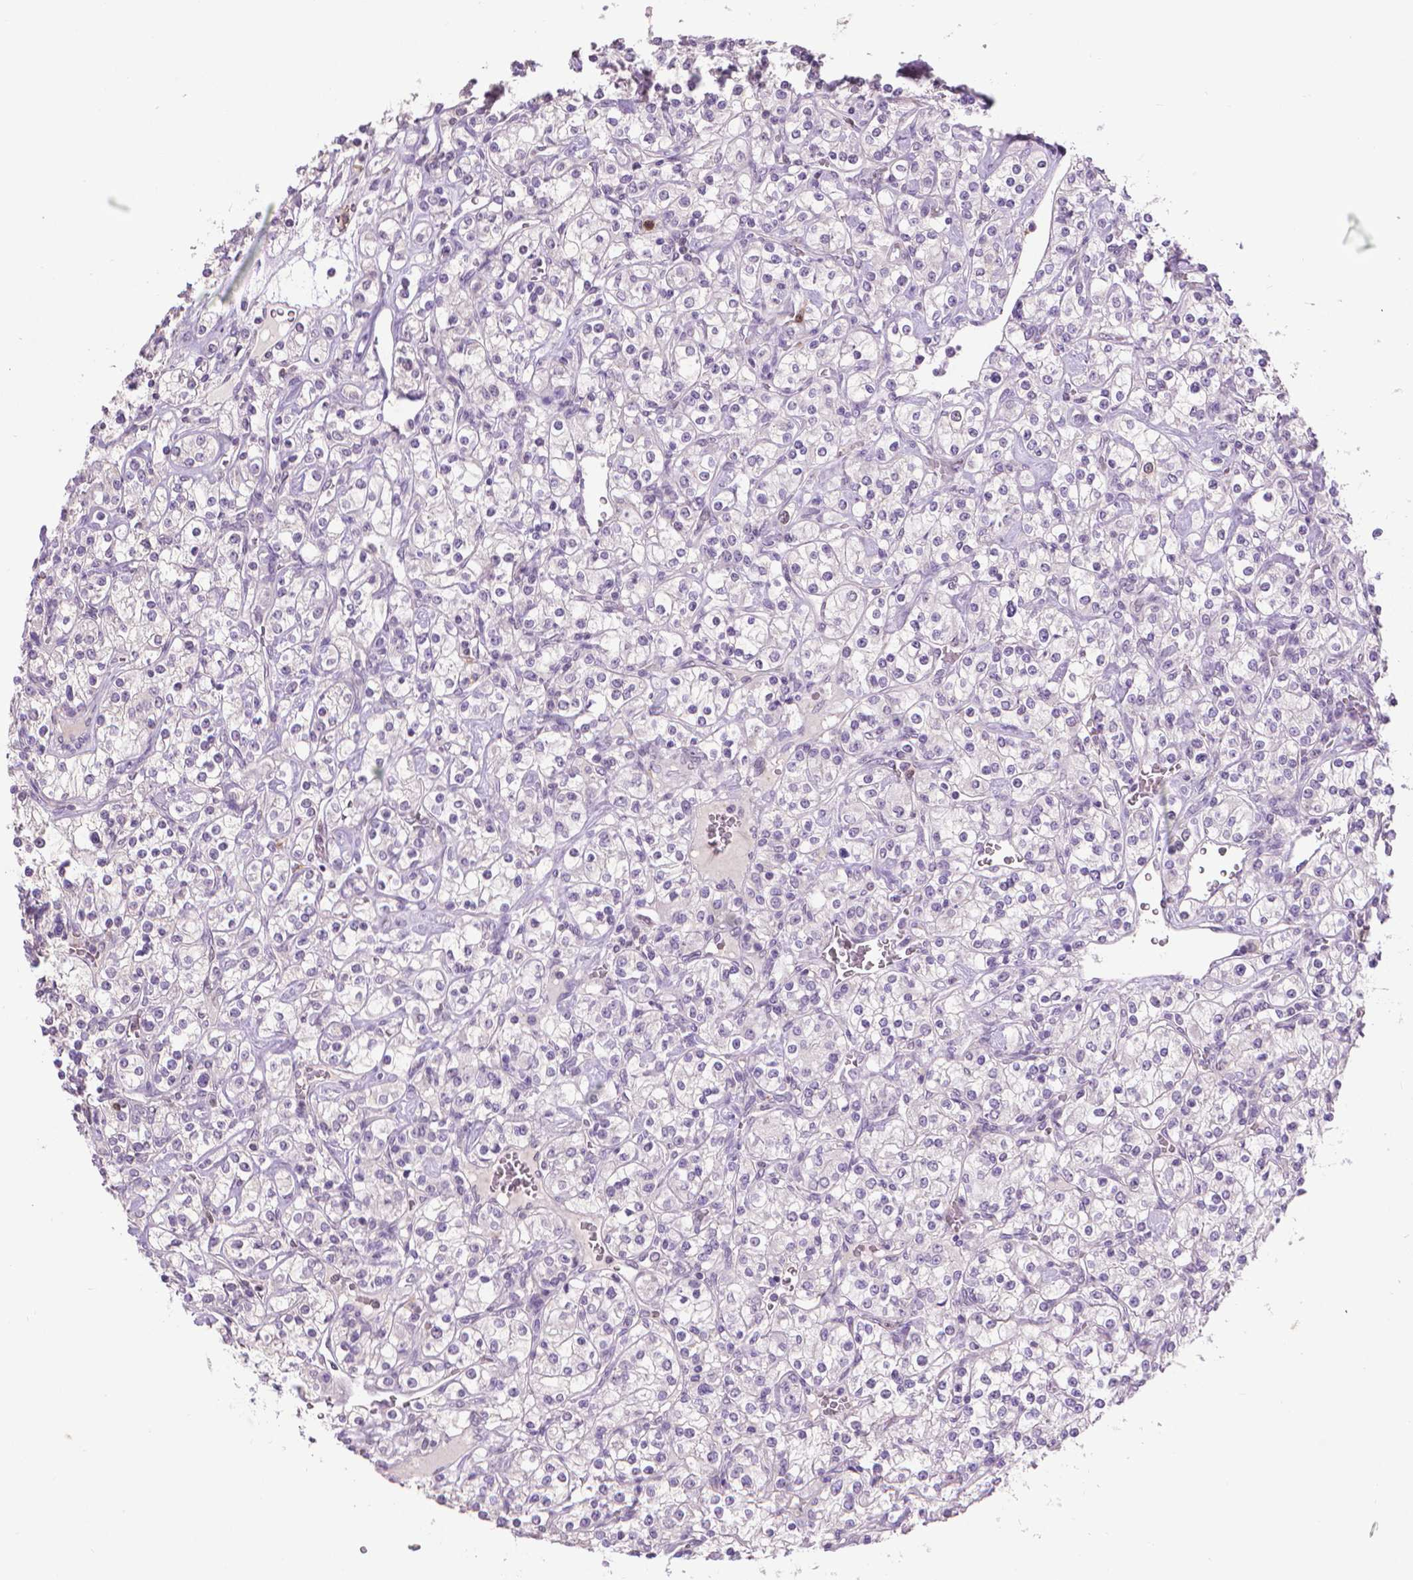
{"staining": {"intensity": "negative", "quantity": "none", "location": "none"}, "tissue": "renal cancer", "cell_type": "Tumor cells", "image_type": "cancer", "snomed": [{"axis": "morphology", "description": "Adenocarcinoma, NOS"}, {"axis": "topography", "description": "Kidney"}], "caption": "Tumor cells show no significant protein expression in renal adenocarcinoma.", "gene": "CDKN2D", "patient": {"sex": "male", "age": 77}}